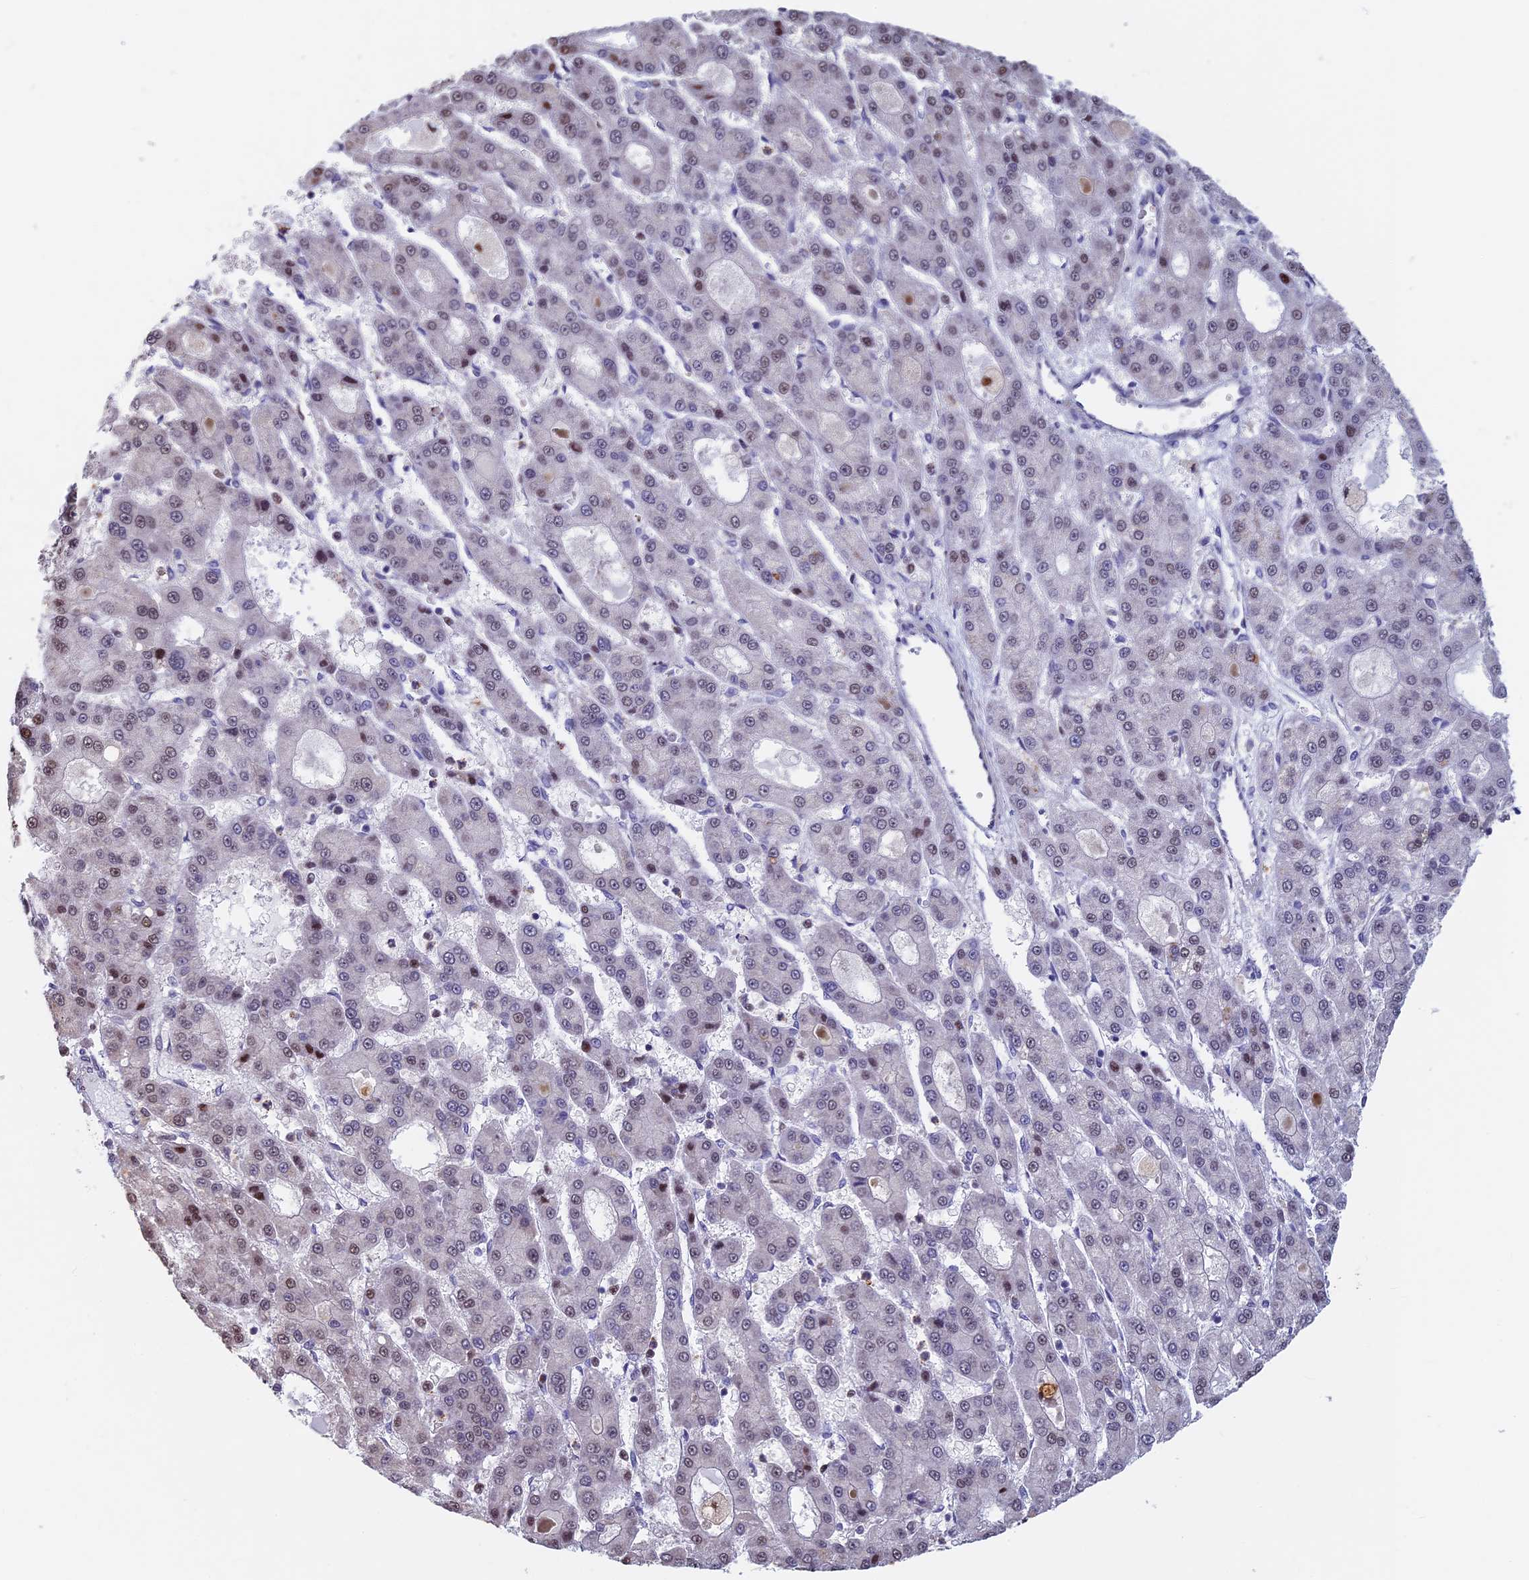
{"staining": {"intensity": "moderate", "quantity": "<25%", "location": "nuclear"}, "tissue": "liver cancer", "cell_type": "Tumor cells", "image_type": "cancer", "snomed": [{"axis": "morphology", "description": "Carcinoma, Hepatocellular, NOS"}, {"axis": "topography", "description": "Liver"}], "caption": "Protein expression analysis of human liver cancer reveals moderate nuclear positivity in about <25% of tumor cells.", "gene": "ACSS1", "patient": {"sex": "male", "age": 70}}